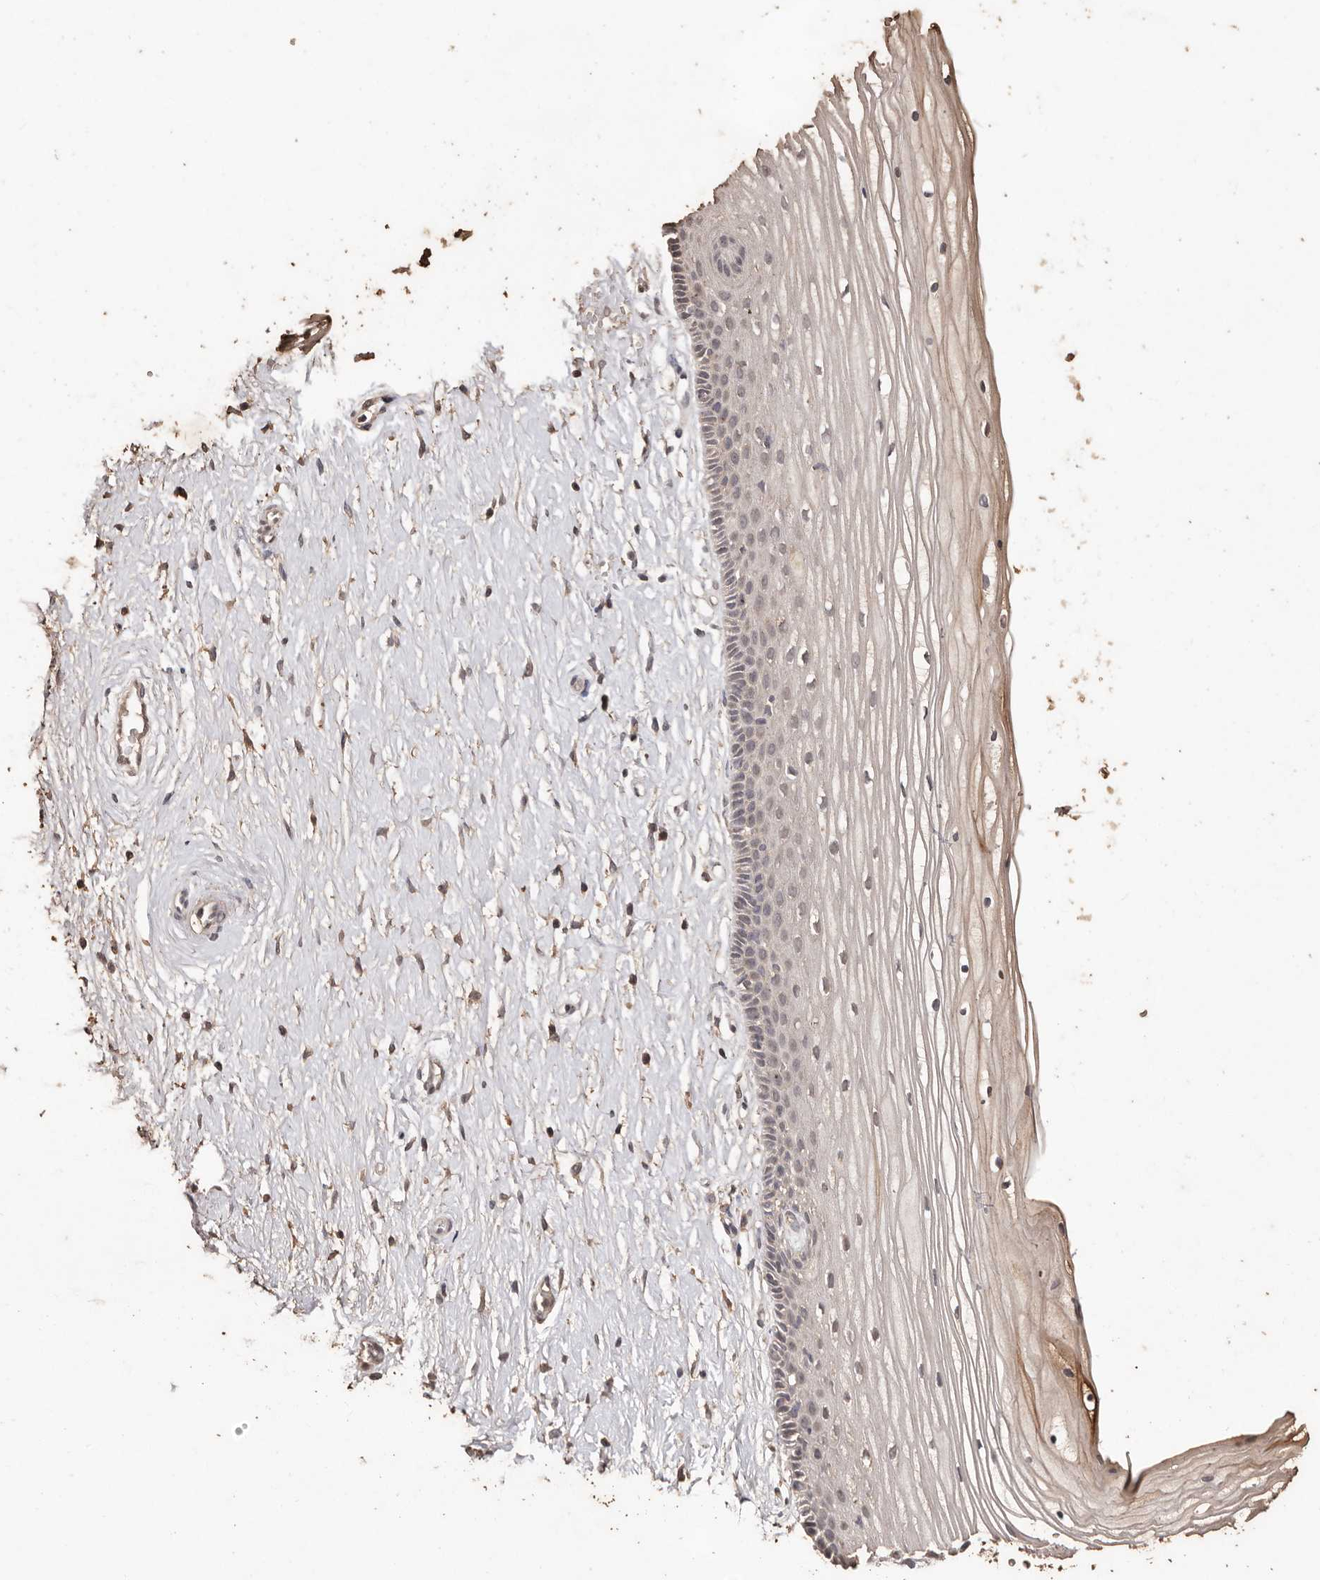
{"staining": {"intensity": "weak", "quantity": "<25%", "location": "cytoplasmic/membranous,nuclear"}, "tissue": "vagina", "cell_type": "Squamous epithelial cells", "image_type": "normal", "snomed": [{"axis": "morphology", "description": "Normal tissue, NOS"}, {"axis": "topography", "description": "Vagina"}, {"axis": "topography", "description": "Cervix"}], "caption": "The image demonstrates no staining of squamous epithelial cells in benign vagina. (DAB immunohistochemistry, high magnification).", "gene": "PKDCC", "patient": {"sex": "female", "age": 40}}